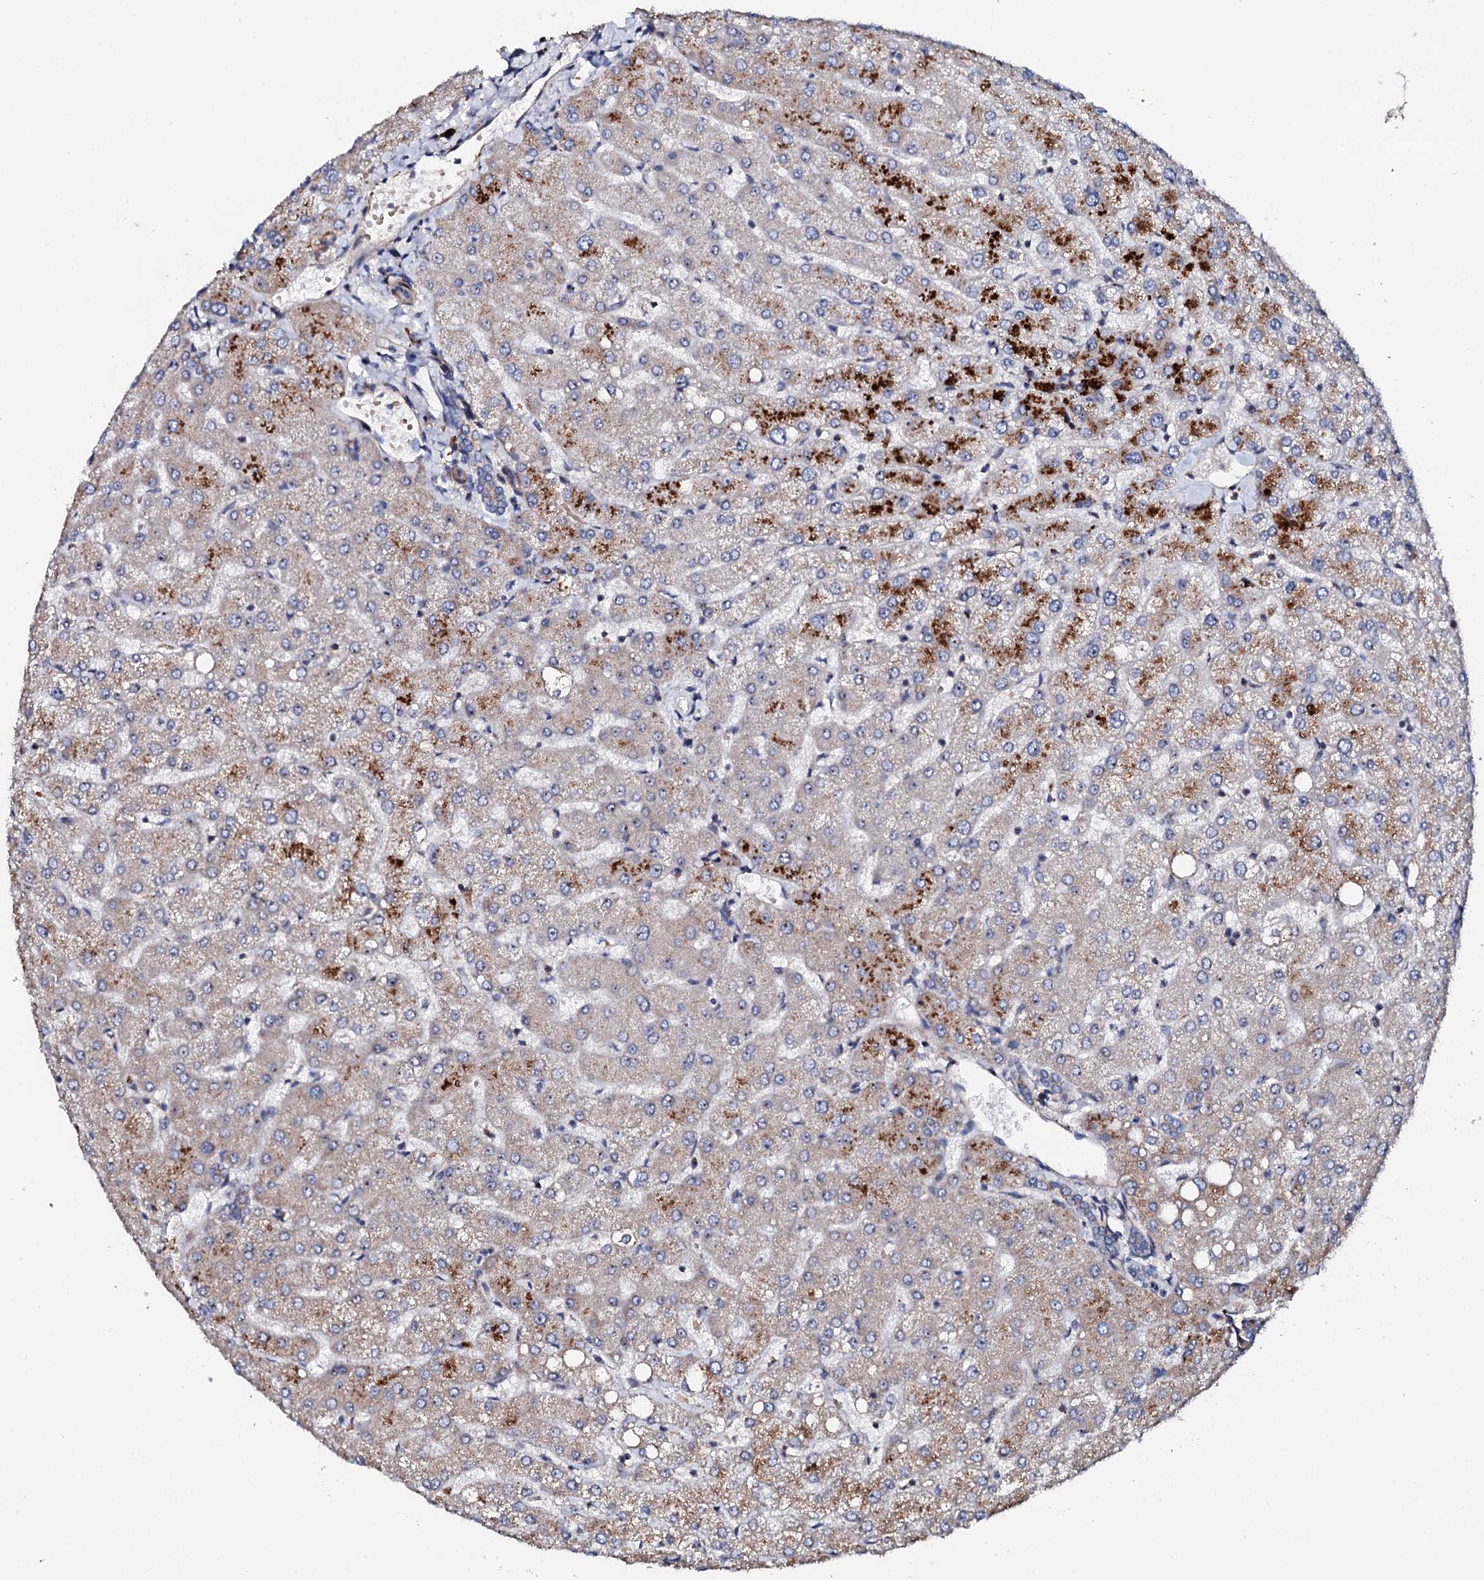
{"staining": {"intensity": "negative", "quantity": "none", "location": "none"}, "tissue": "liver", "cell_type": "Cholangiocytes", "image_type": "normal", "snomed": [{"axis": "morphology", "description": "Normal tissue, NOS"}, {"axis": "topography", "description": "Liver"}], "caption": "Human liver stained for a protein using immunohistochemistry shows no positivity in cholangiocytes.", "gene": "GTPBP4", "patient": {"sex": "female", "age": 54}}